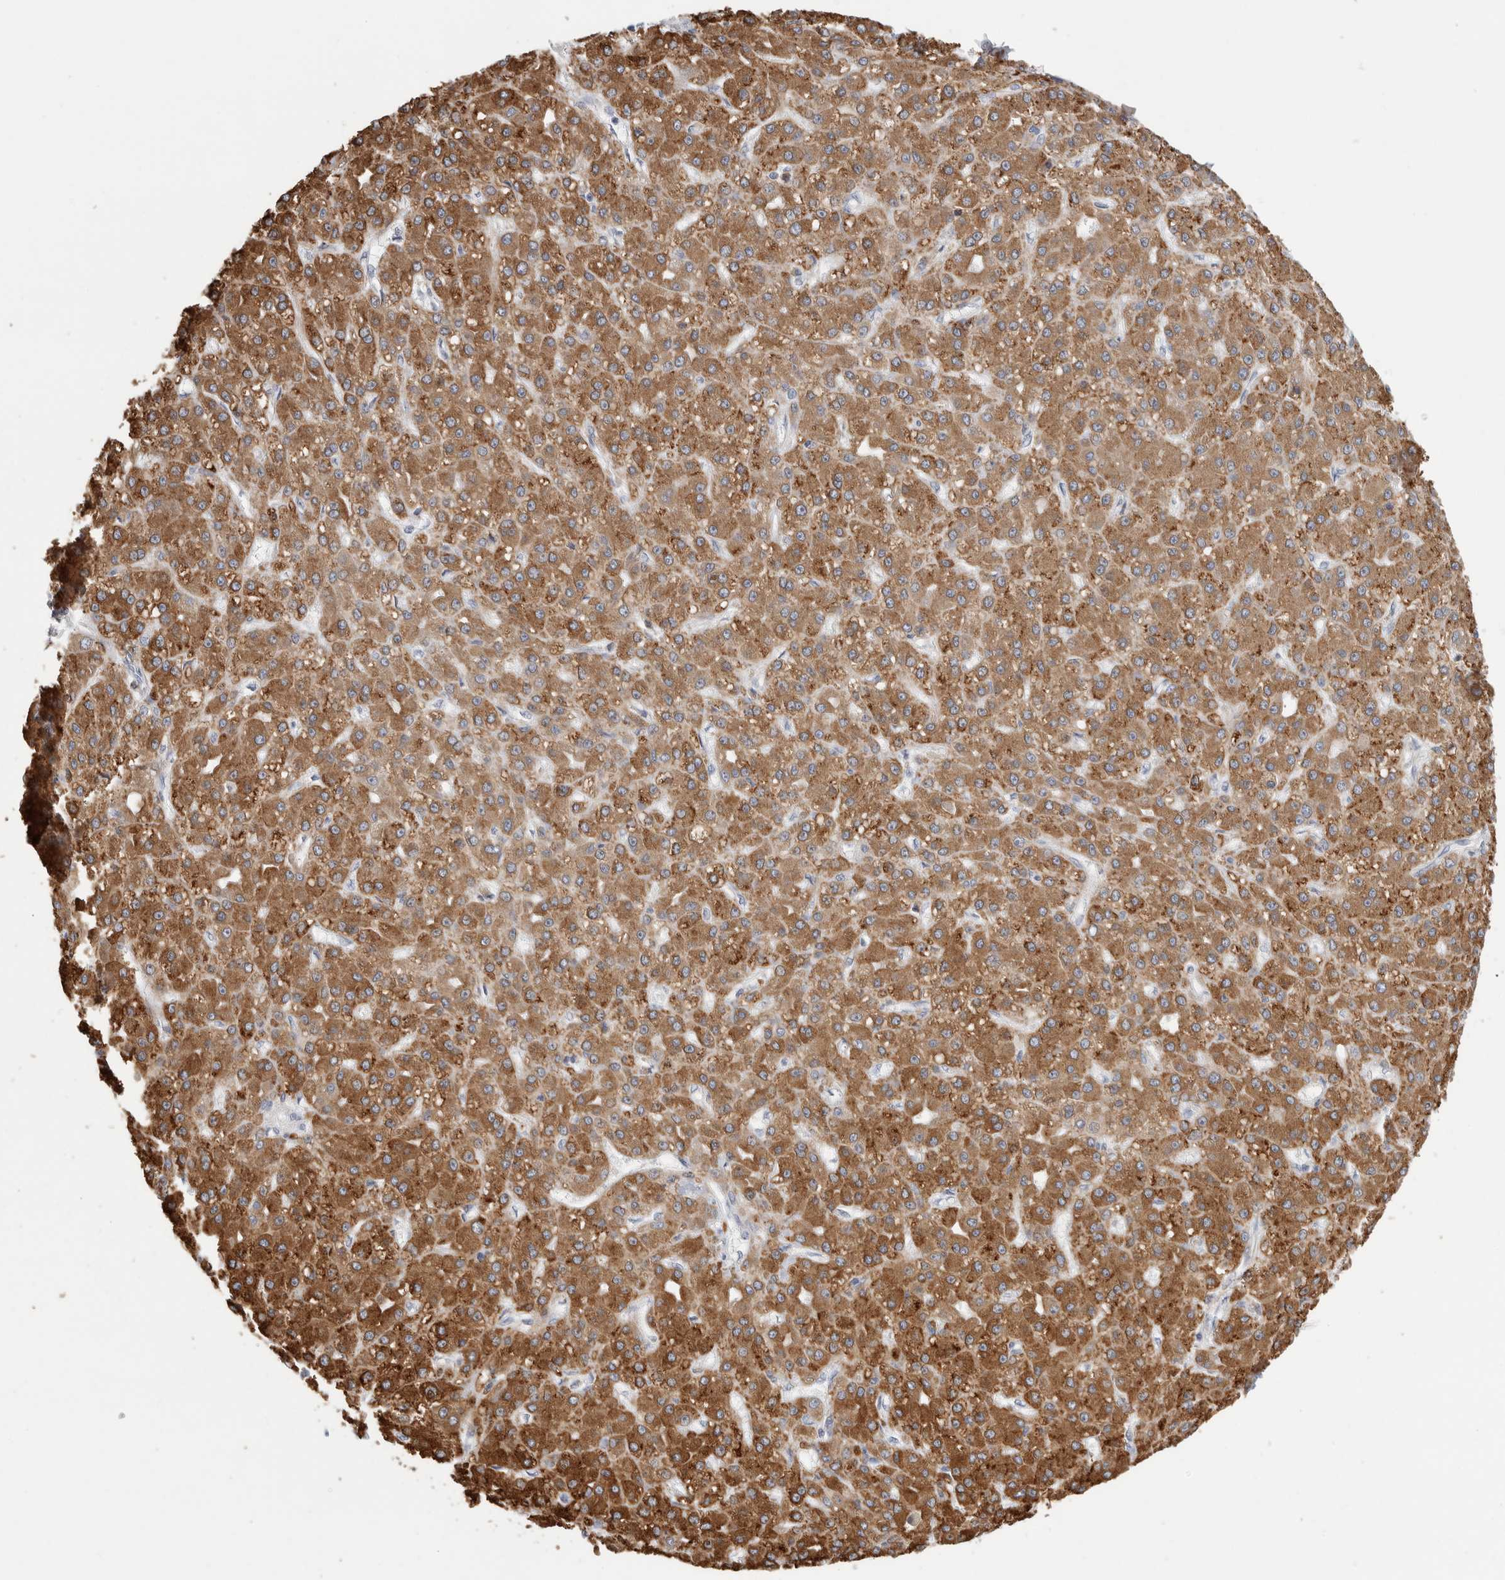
{"staining": {"intensity": "moderate", "quantity": ">75%", "location": "cytoplasmic/membranous"}, "tissue": "liver cancer", "cell_type": "Tumor cells", "image_type": "cancer", "snomed": [{"axis": "morphology", "description": "Carcinoma, Hepatocellular, NOS"}, {"axis": "topography", "description": "Liver"}], "caption": "An image of human liver hepatocellular carcinoma stained for a protein demonstrates moderate cytoplasmic/membranous brown staining in tumor cells.", "gene": "SYTL5", "patient": {"sex": "male", "age": 67}}